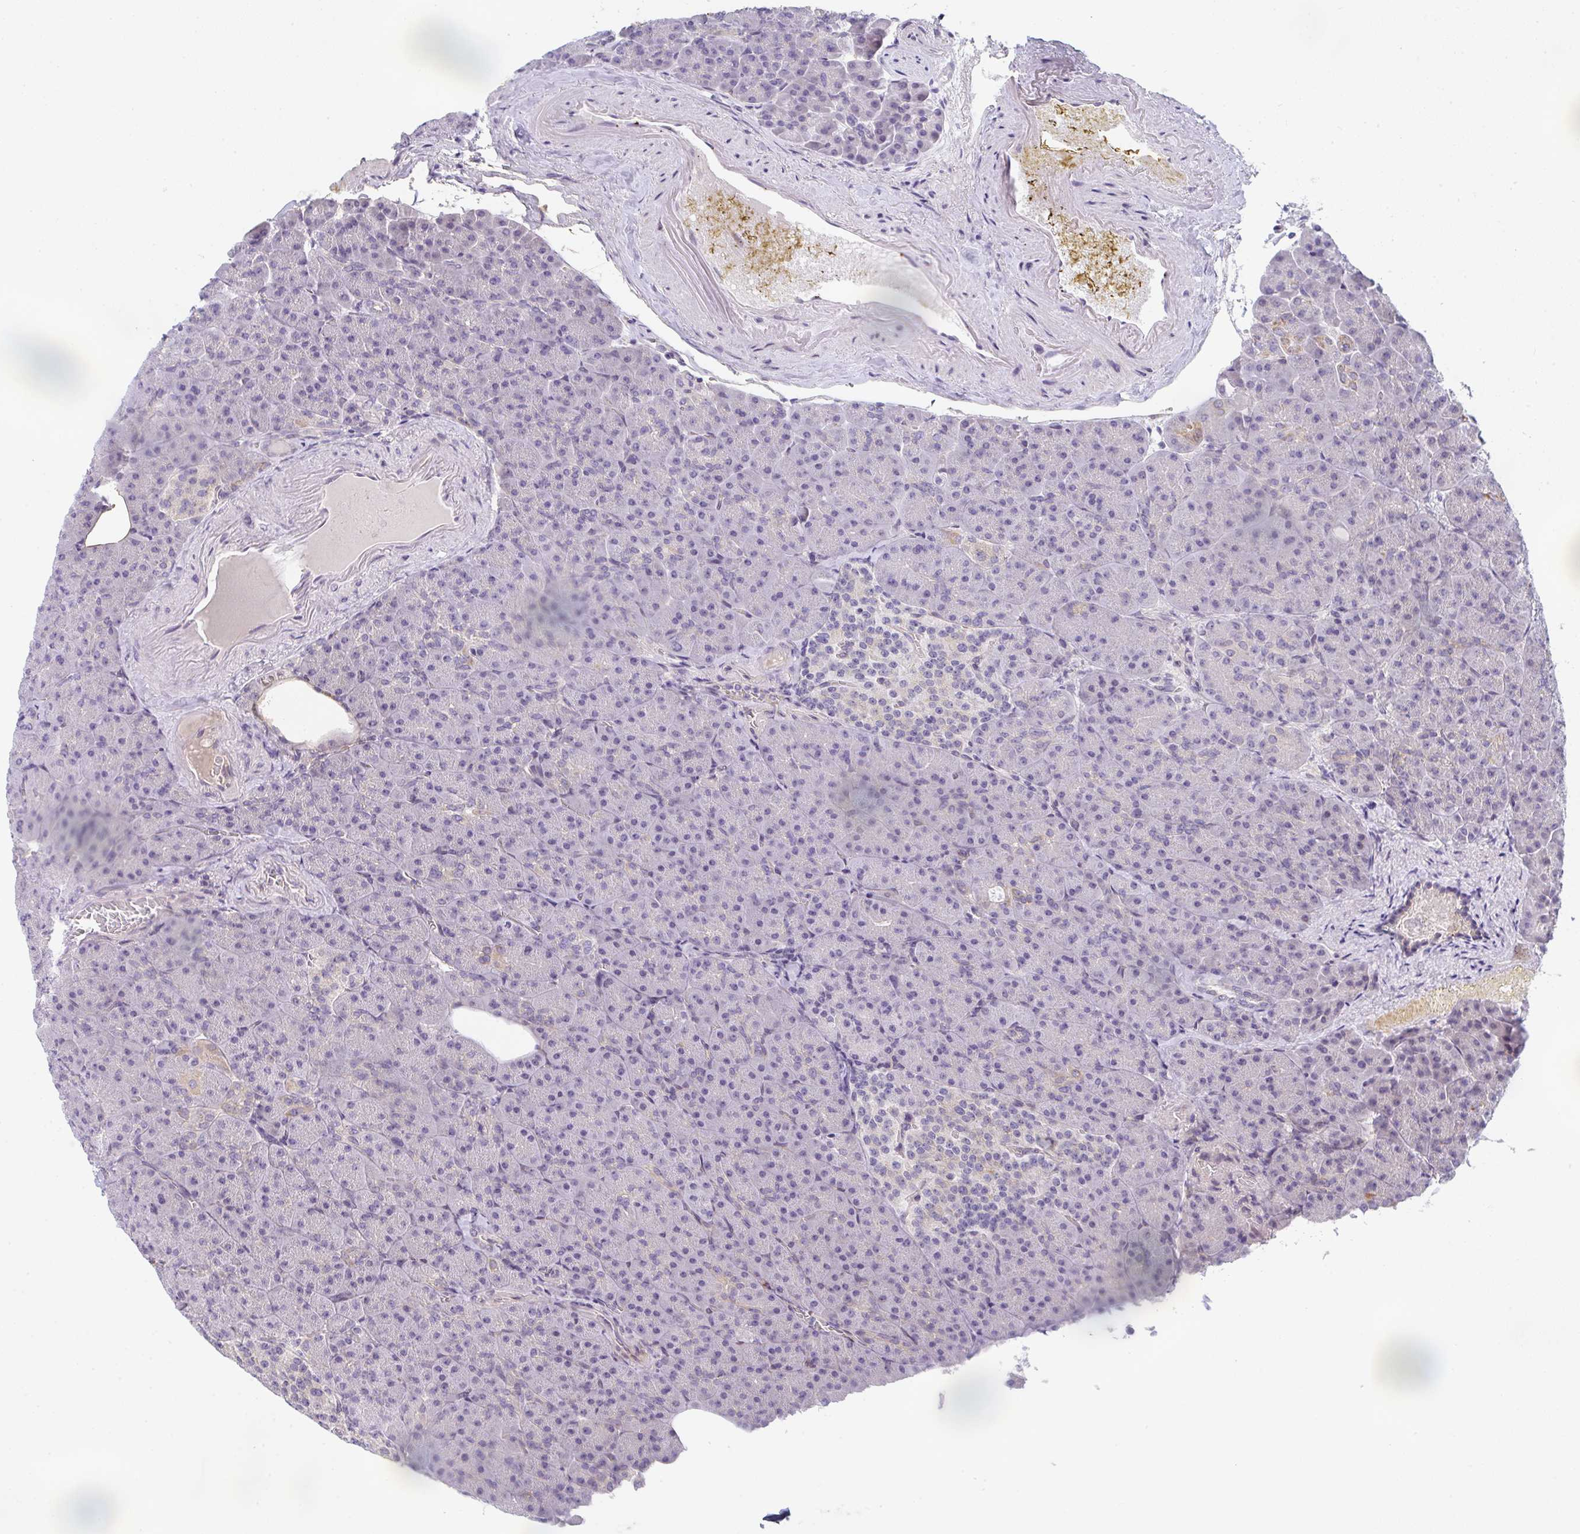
{"staining": {"intensity": "negative", "quantity": "none", "location": "none"}, "tissue": "pancreas", "cell_type": "Exocrine glandular cells", "image_type": "normal", "snomed": [{"axis": "morphology", "description": "Normal tissue, NOS"}, {"axis": "topography", "description": "Pancreas"}], "caption": "DAB (3,3'-diaminobenzidine) immunohistochemical staining of unremarkable human pancreas demonstrates no significant staining in exocrine glandular cells.", "gene": "TNFRSF10A", "patient": {"sex": "female", "age": 74}}